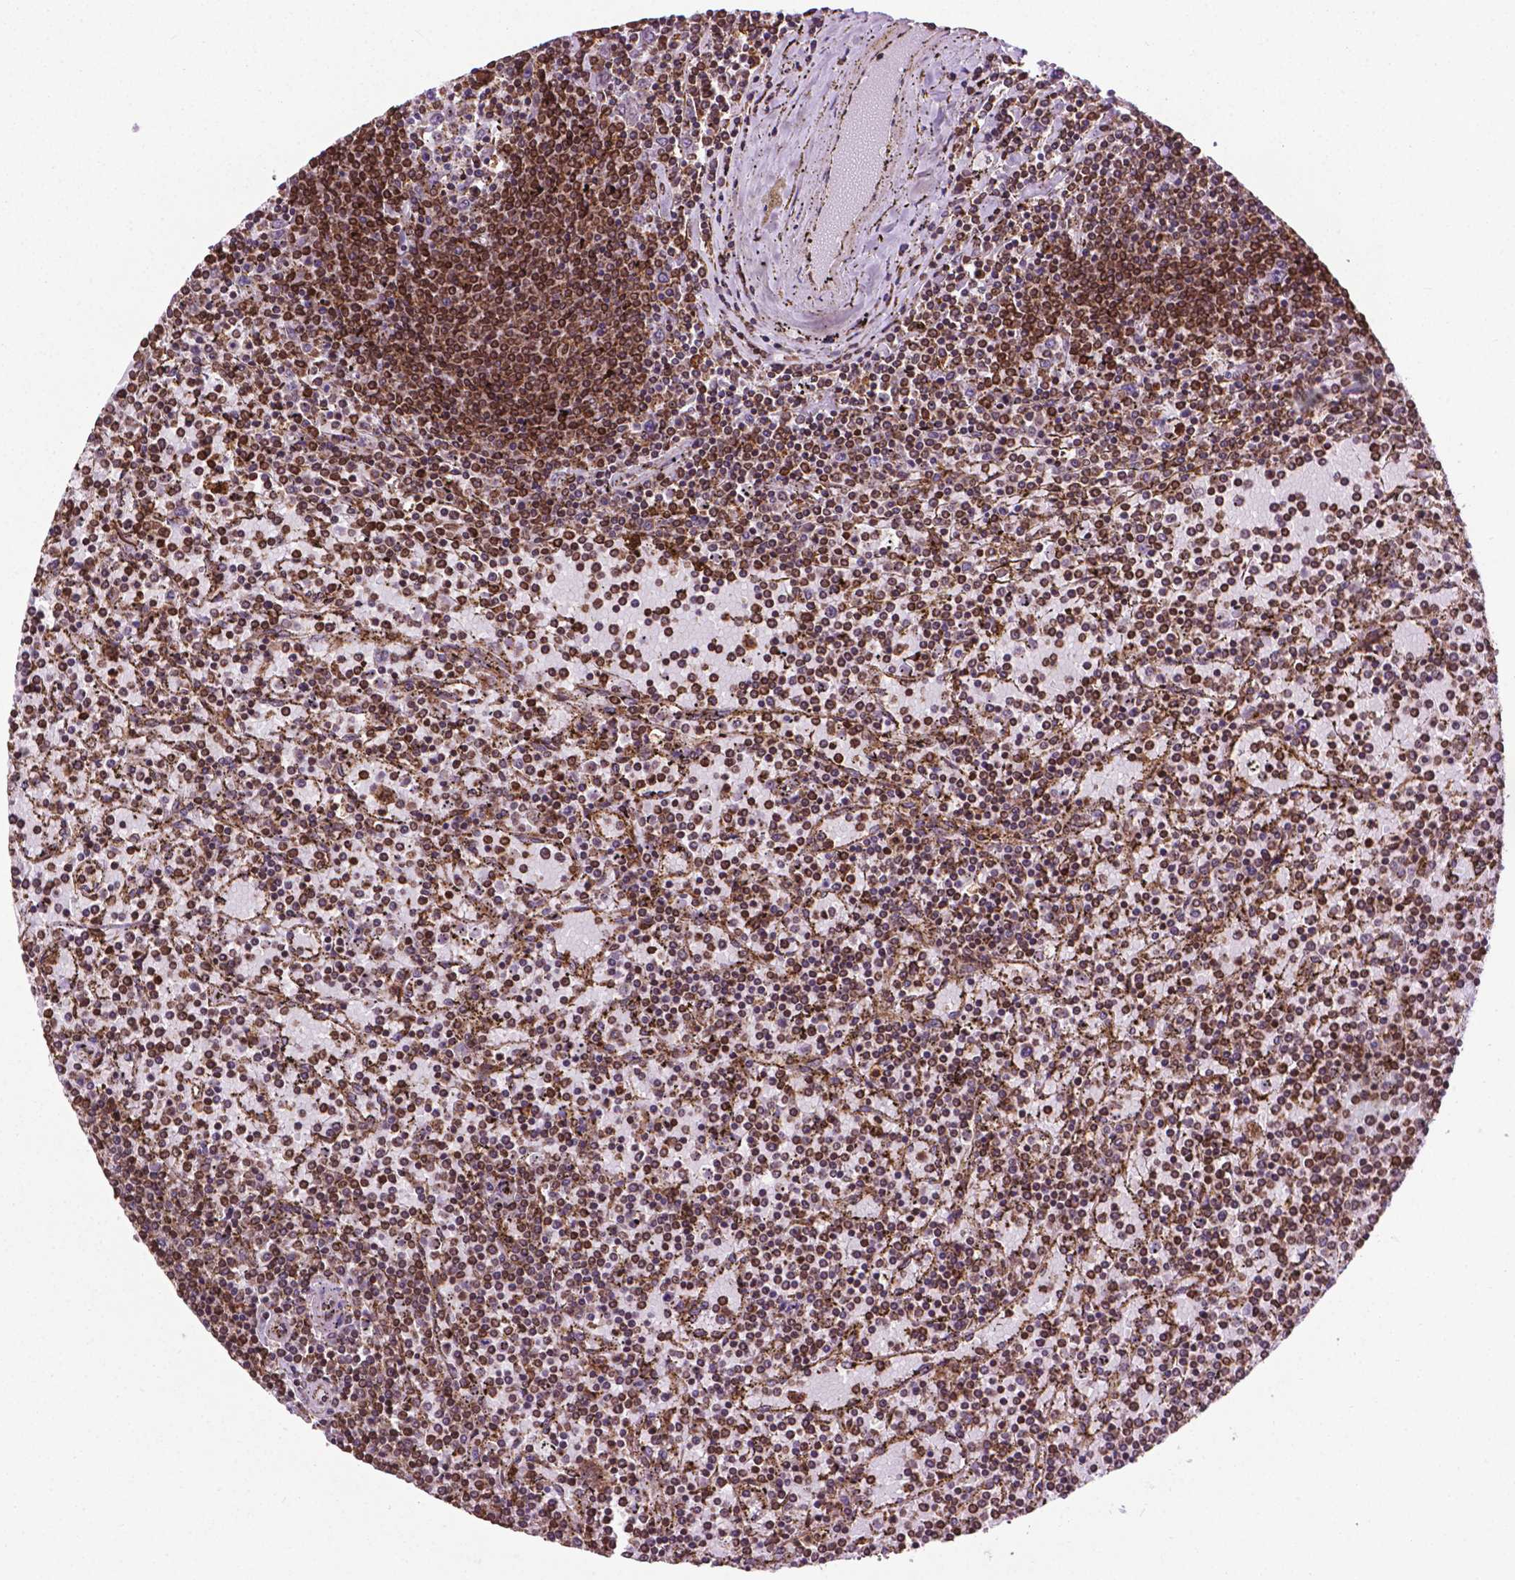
{"staining": {"intensity": "moderate", "quantity": ">75%", "location": "cytoplasmic/membranous"}, "tissue": "lymphoma", "cell_type": "Tumor cells", "image_type": "cancer", "snomed": [{"axis": "morphology", "description": "Malignant lymphoma, non-Hodgkin's type, Low grade"}, {"axis": "topography", "description": "Spleen"}], "caption": "Human lymphoma stained with a brown dye demonstrates moderate cytoplasmic/membranous positive staining in approximately >75% of tumor cells.", "gene": "GANAB", "patient": {"sex": "female", "age": 77}}